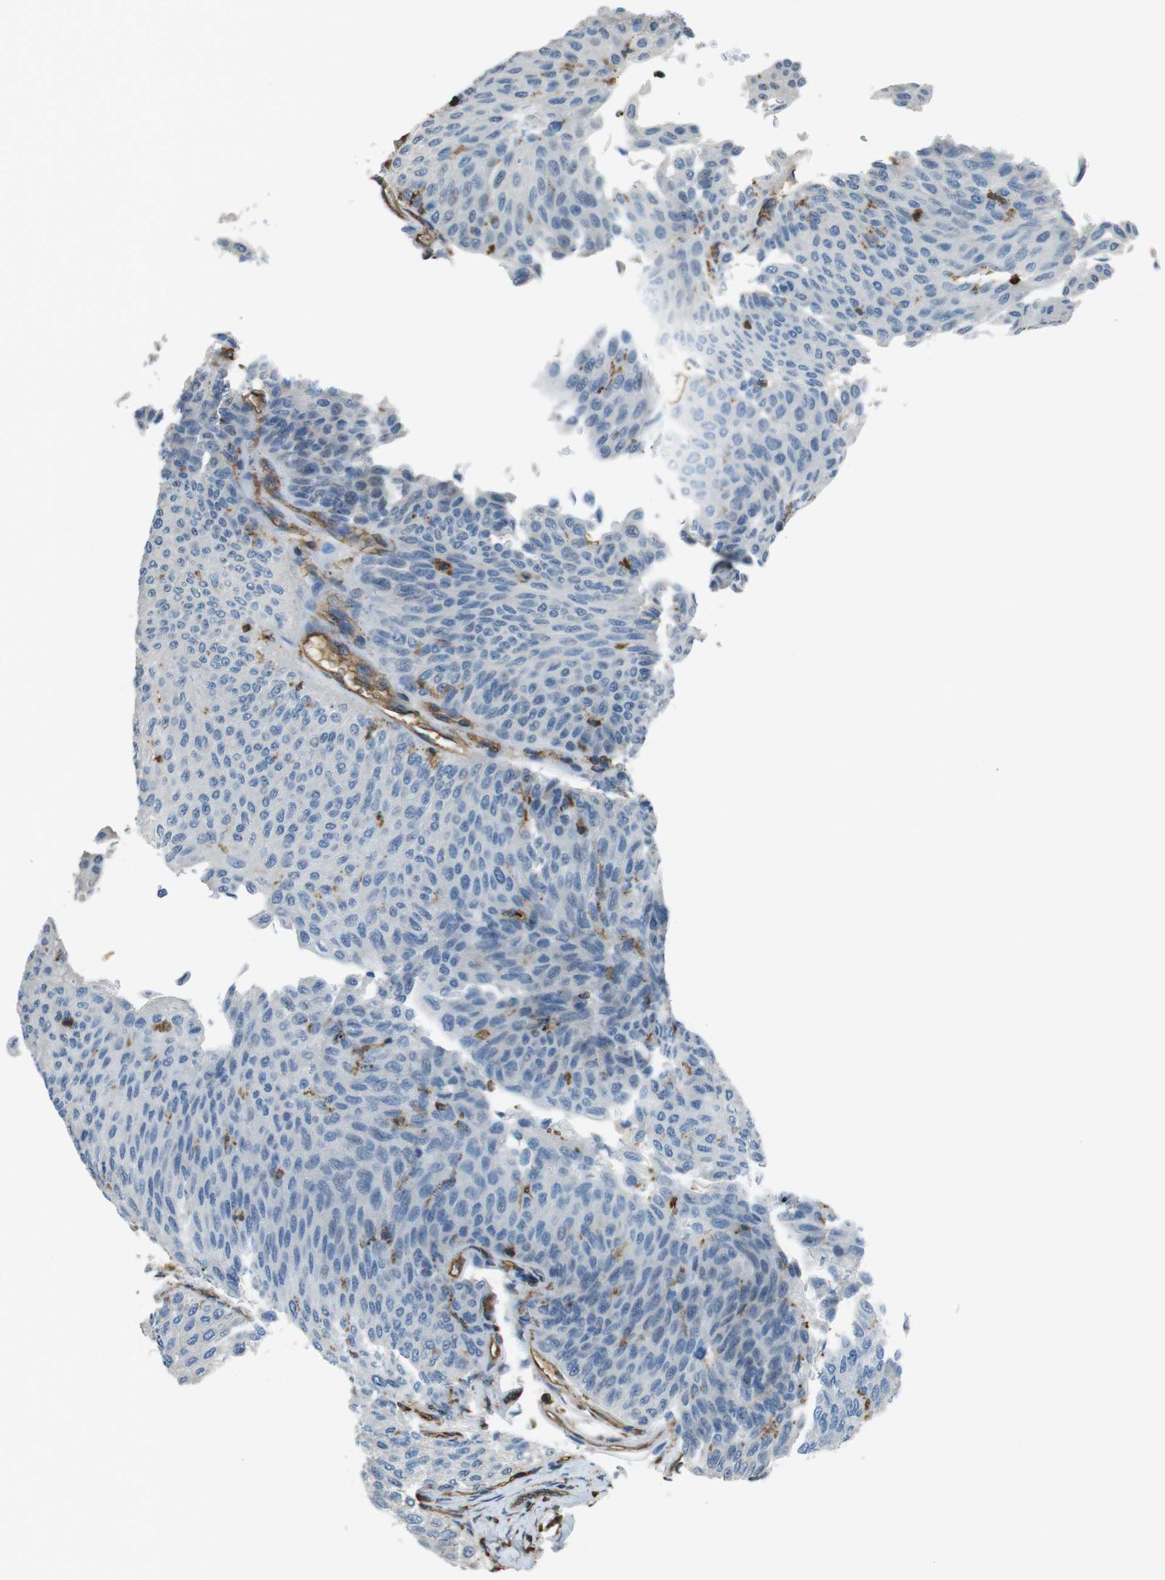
{"staining": {"intensity": "negative", "quantity": "none", "location": "none"}, "tissue": "urothelial cancer", "cell_type": "Tumor cells", "image_type": "cancer", "snomed": [{"axis": "morphology", "description": "Urothelial carcinoma, Low grade"}, {"axis": "topography", "description": "Urinary bladder"}], "caption": "Immunohistochemistry photomicrograph of urothelial carcinoma (low-grade) stained for a protein (brown), which displays no positivity in tumor cells. (Stains: DAB (3,3'-diaminobenzidine) IHC with hematoxylin counter stain, Microscopy: brightfield microscopy at high magnification).", "gene": "FCAR", "patient": {"sex": "male", "age": 78}}